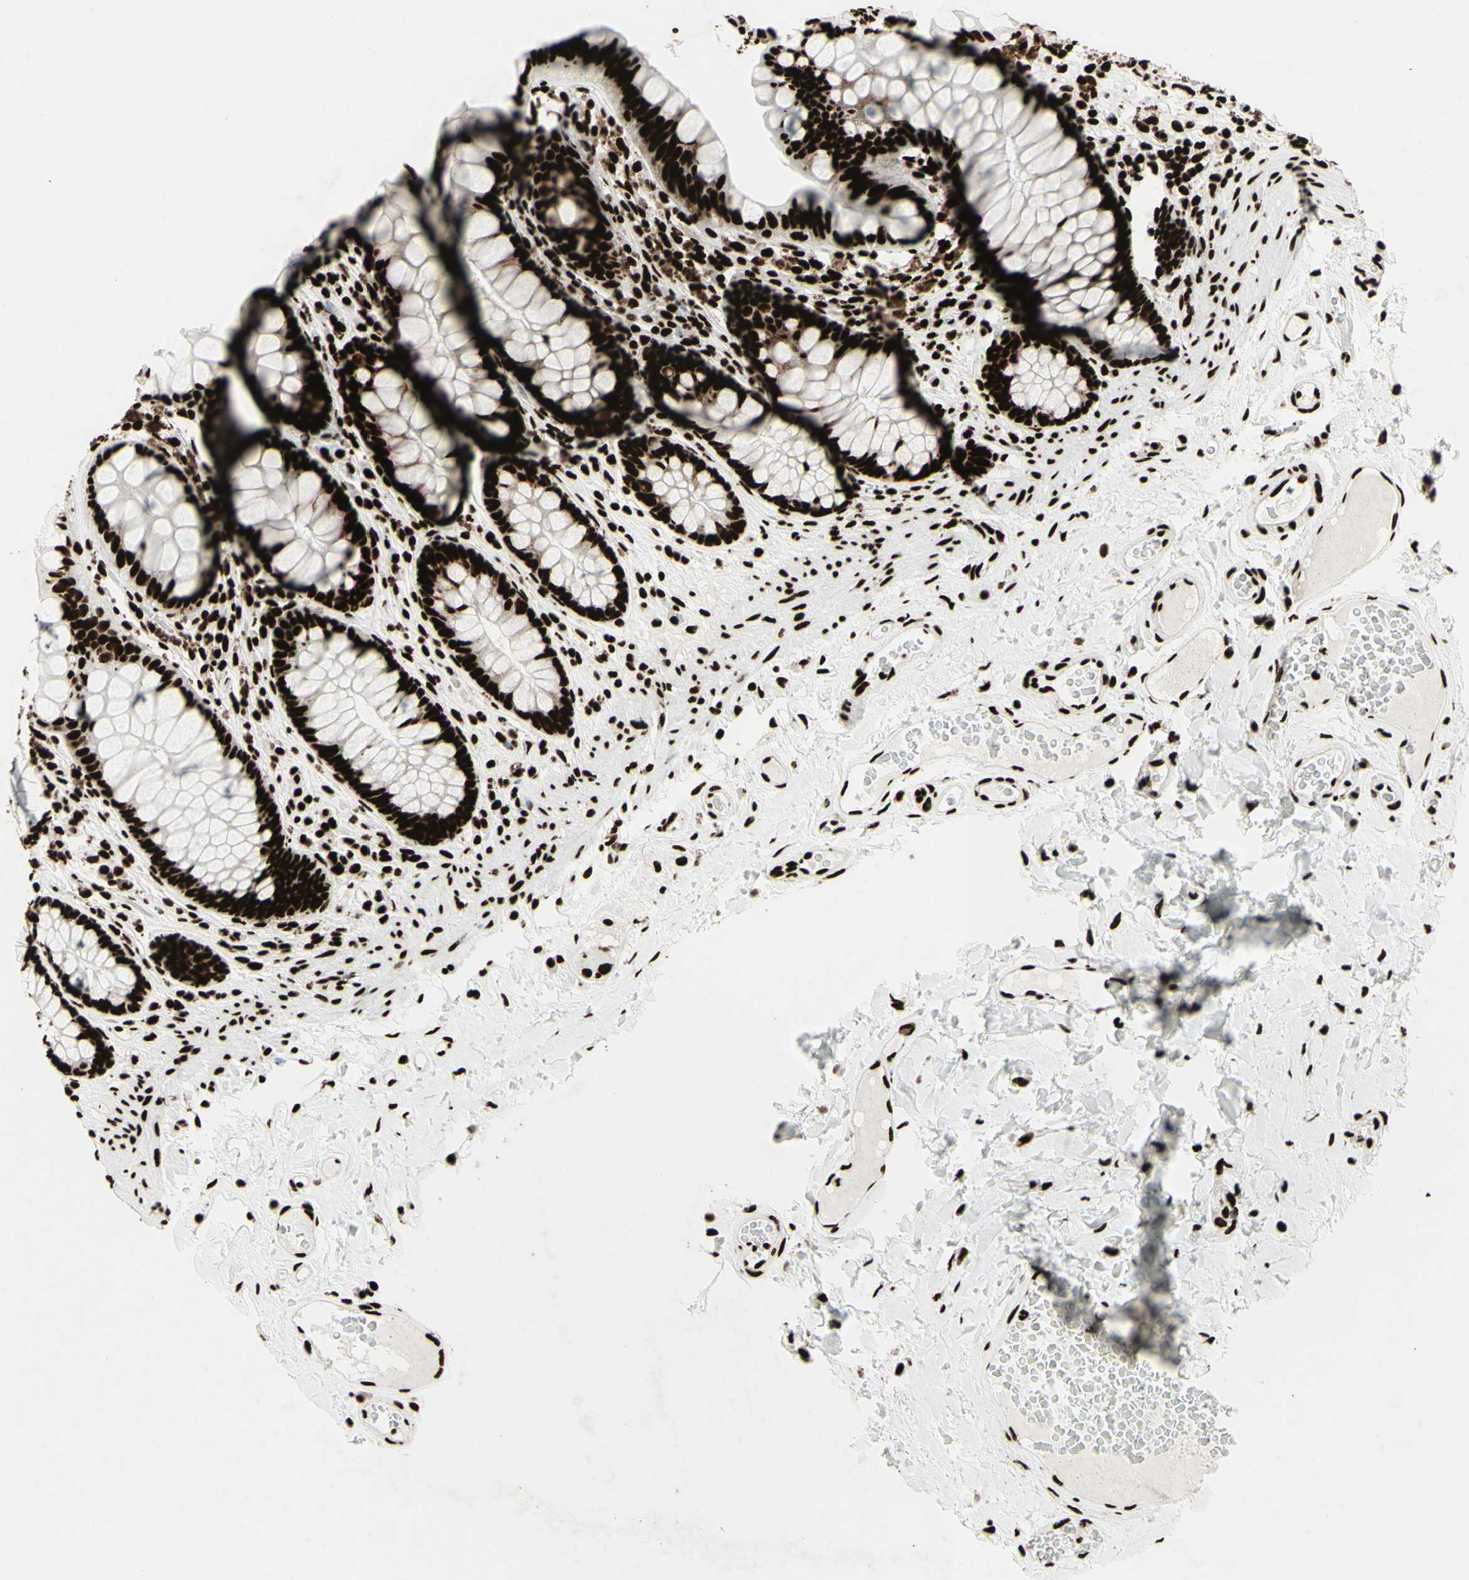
{"staining": {"intensity": "strong", "quantity": ">75%", "location": "nuclear"}, "tissue": "colon", "cell_type": "Endothelial cells", "image_type": "normal", "snomed": [{"axis": "morphology", "description": "Normal tissue, NOS"}, {"axis": "topography", "description": "Colon"}], "caption": "Endothelial cells reveal strong nuclear positivity in approximately >75% of cells in unremarkable colon.", "gene": "U2AF2", "patient": {"sex": "female", "age": 55}}